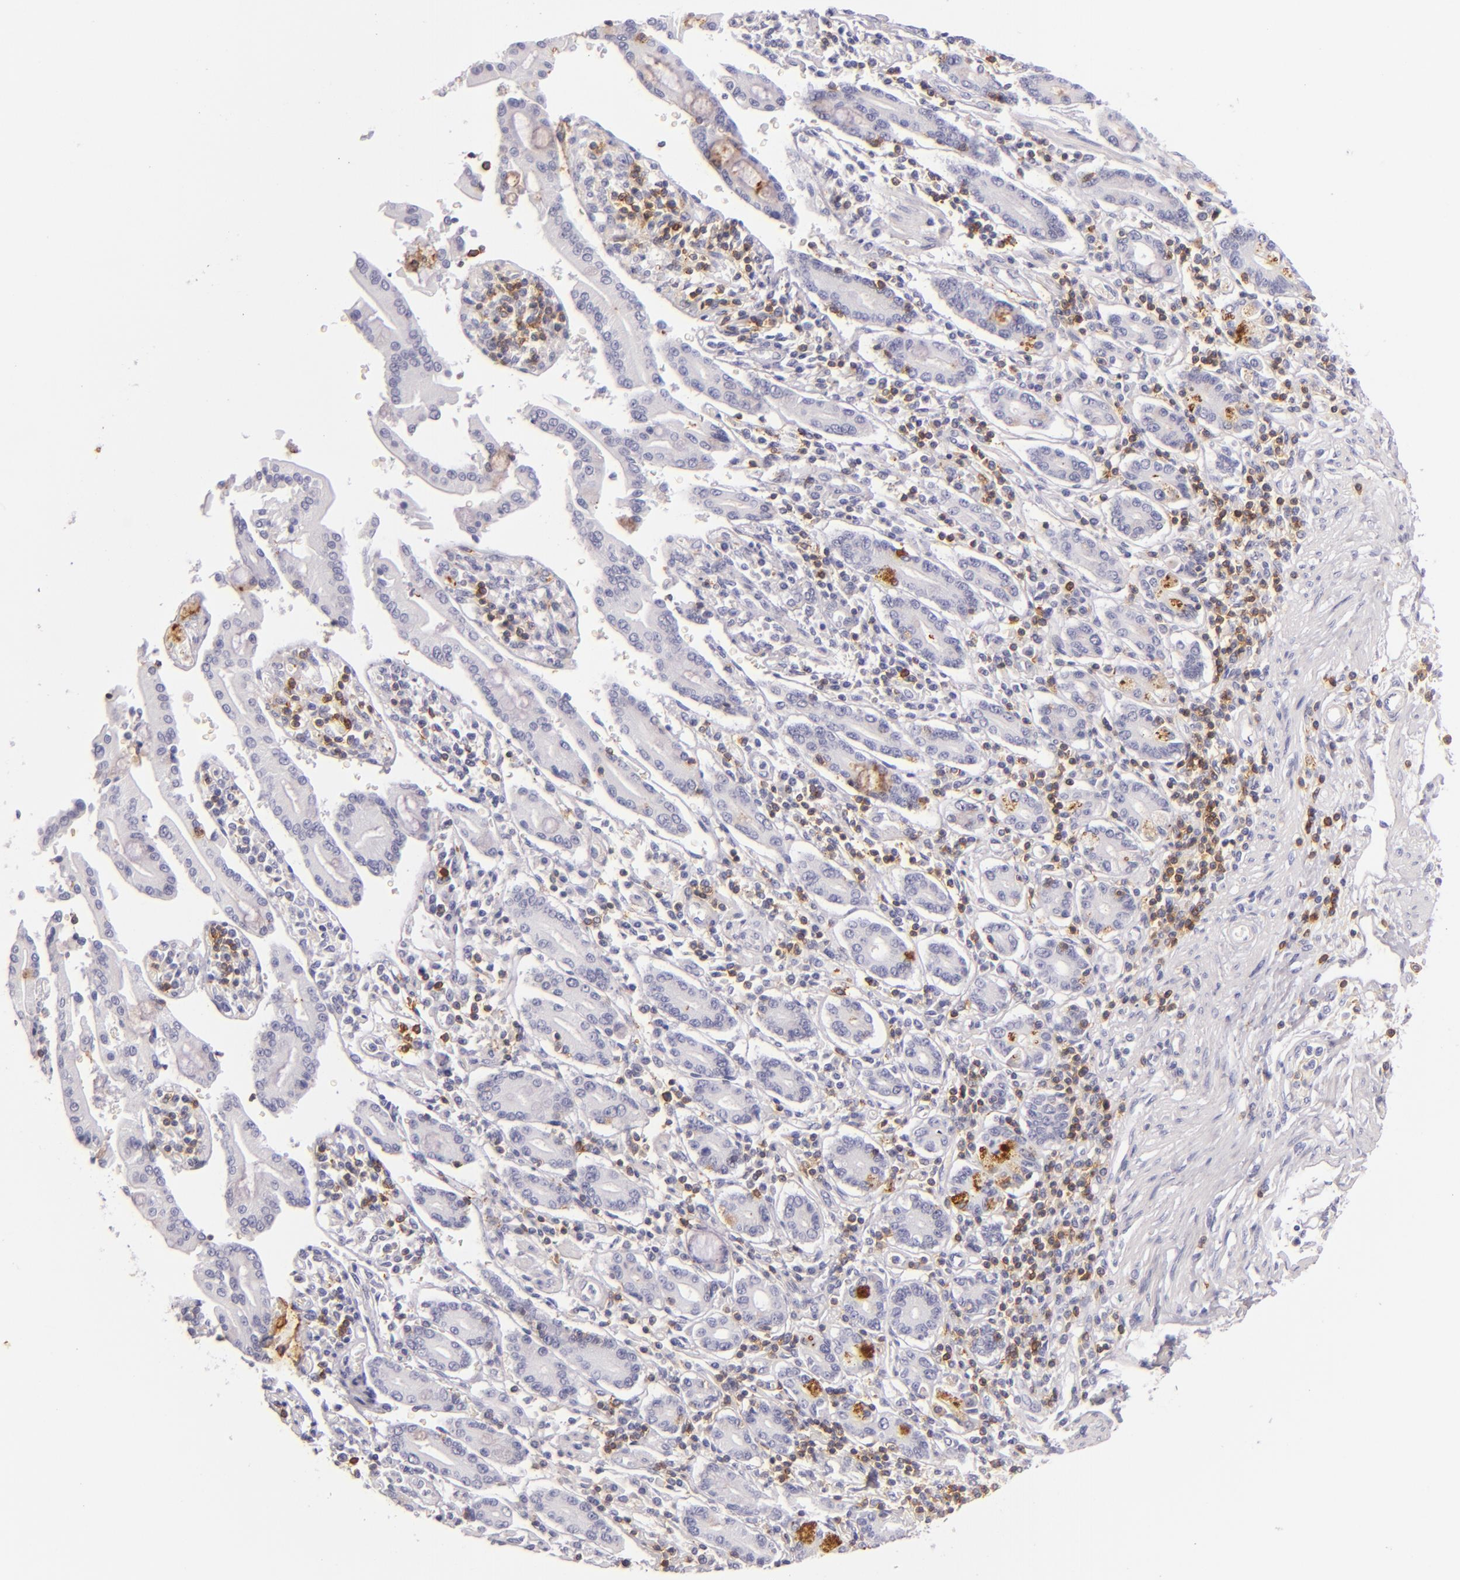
{"staining": {"intensity": "negative", "quantity": "none", "location": "none"}, "tissue": "pancreatic cancer", "cell_type": "Tumor cells", "image_type": "cancer", "snomed": [{"axis": "morphology", "description": "Adenocarcinoma, NOS"}, {"axis": "topography", "description": "Pancreas"}], "caption": "Immunohistochemistry (IHC) photomicrograph of human pancreatic cancer (adenocarcinoma) stained for a protein (brown), which displays no staining in tumor cells.", "gene": "LAT", "patient": {"sex": "female", "age": 57}}